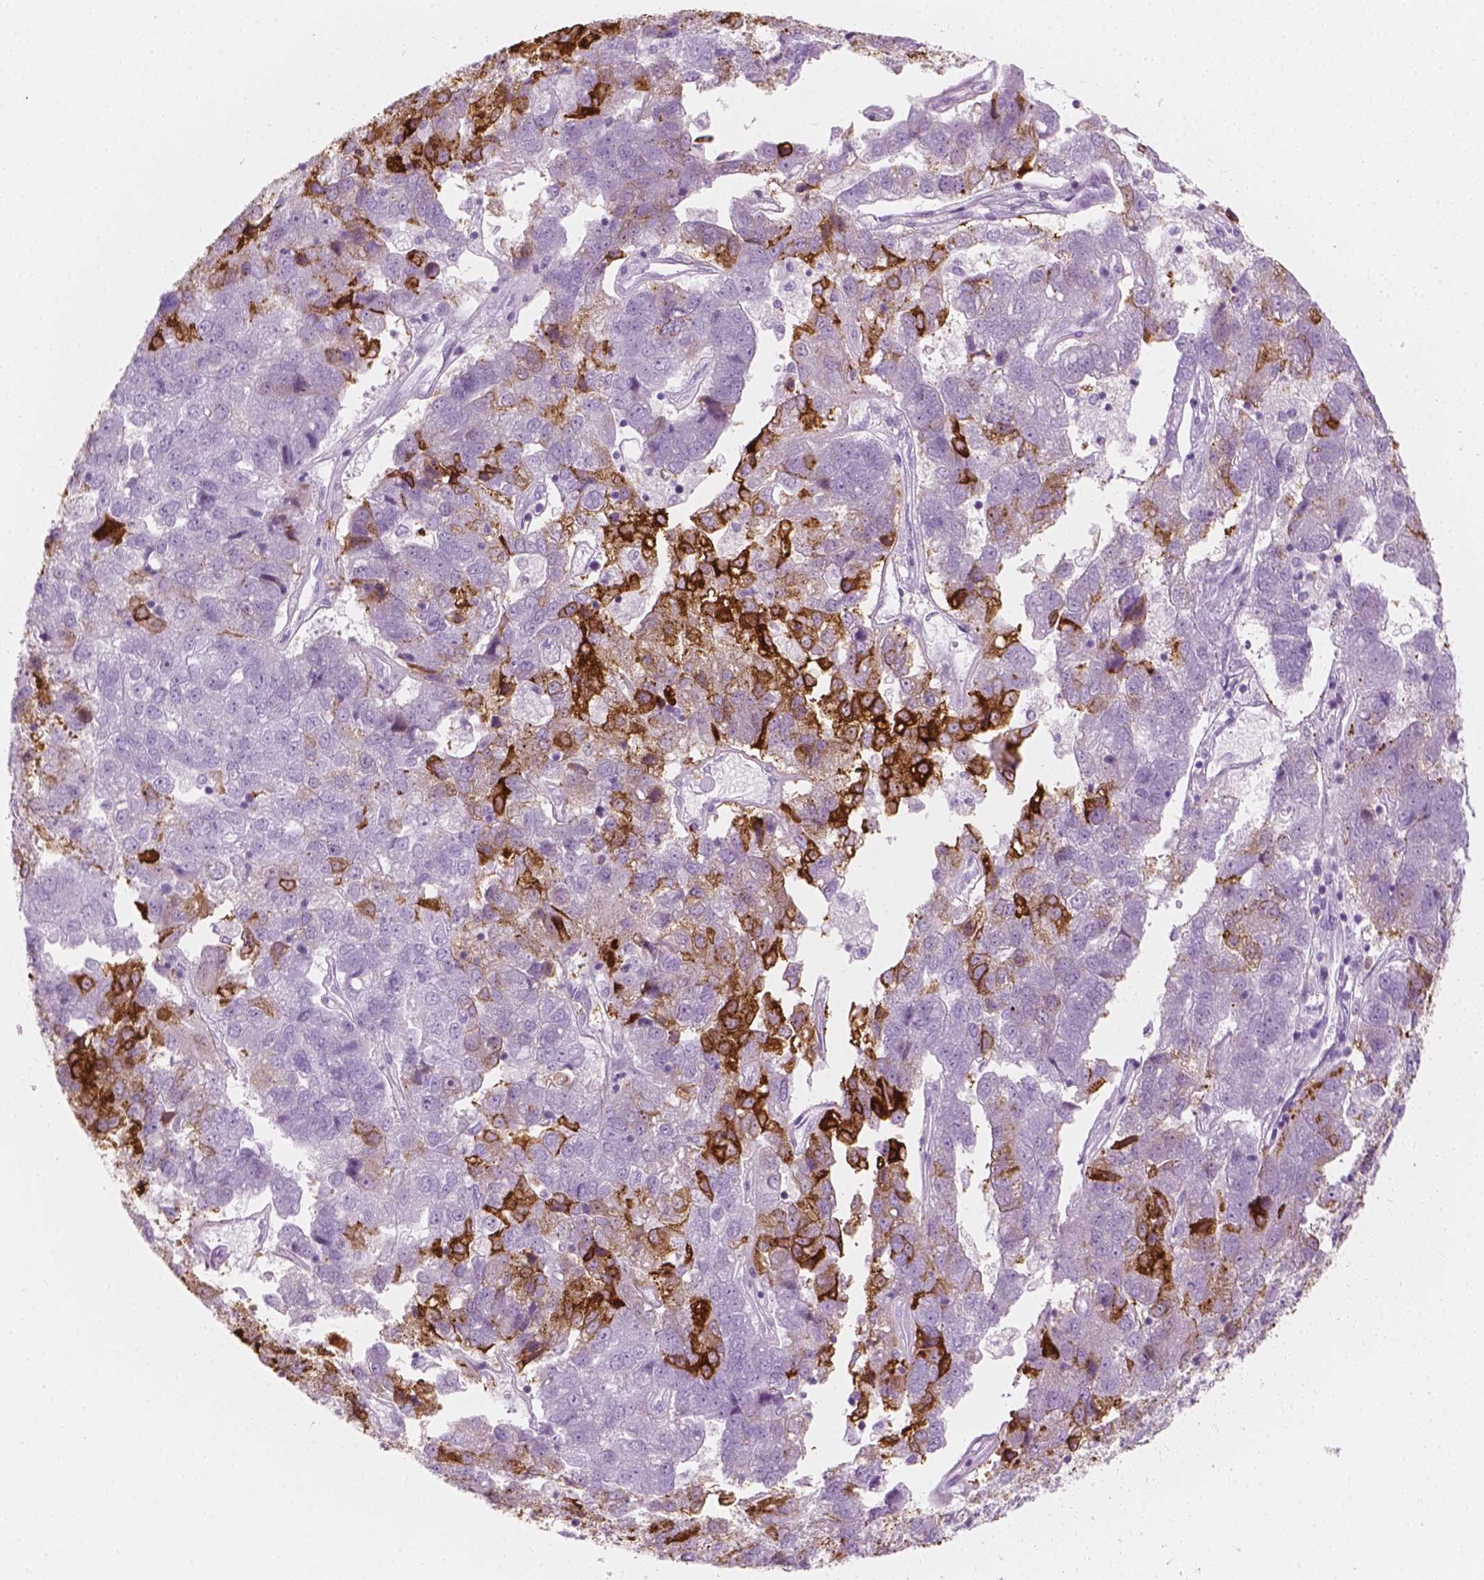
{"staining": {"intensity": "strong", "quantity": "<25%", "location": "cytoplasmic/membranous"}, "tissue": "pancreatic cancer", "cell_type": "Tumor cells", "image_type": "cancer", "snomed": [{"axis": "morphology", "description": "Adenocarcinoma, NOS"}, {"axis": "topography", "description": "Pancreas"}], "caption": "Protein positivity by immunohistochemistry (IHC) reveals strong cytoplasmic/membranous expression in about <25% of tumor cells in pancreatic cancer.", "gene": "CES1", "patient": {"sex": "female", "age": 61}}